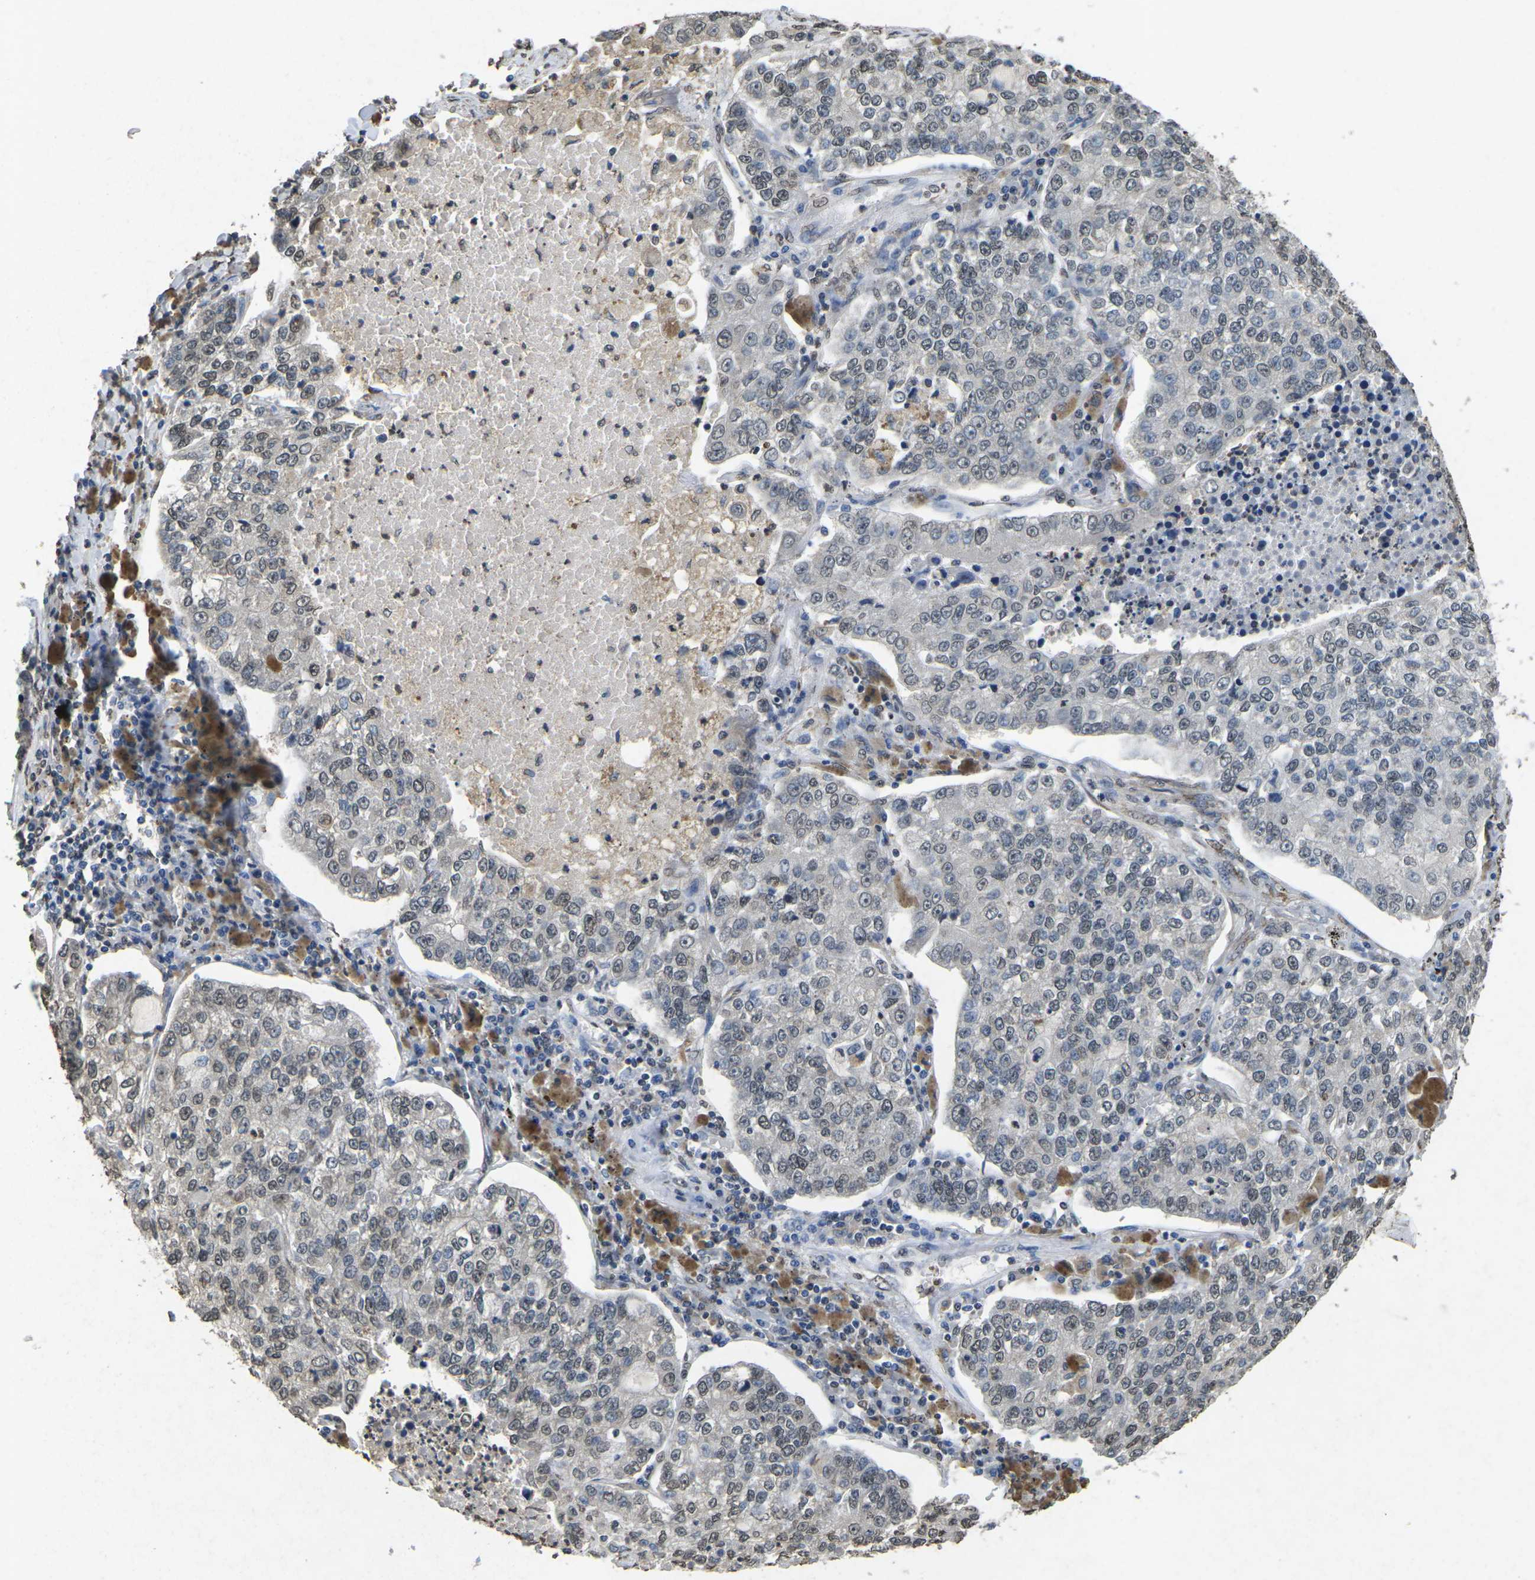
{"staining": {"intensity": "weak", "quantity": "25%-75%", "location": "nuclear"}, "tissue": "lung cancer", "cell_type": "Tumor cells", "image_type": "cancer", "snomed": [{"axis": "morphology", "description": "Adenocarcinoma, NOS"}, {"axis": "topography", "description": "Lung"}], "caption": "Lung cancer tissue demonstrates weak nuclear positivity in about 25%-75% of tumor cells (DAB (3,3'-diaminobenzidine) IHC with brightfield microscopy, high magnification).", "gene": "SCNN1B", "patient": {"sex": "male", "age": 49}}